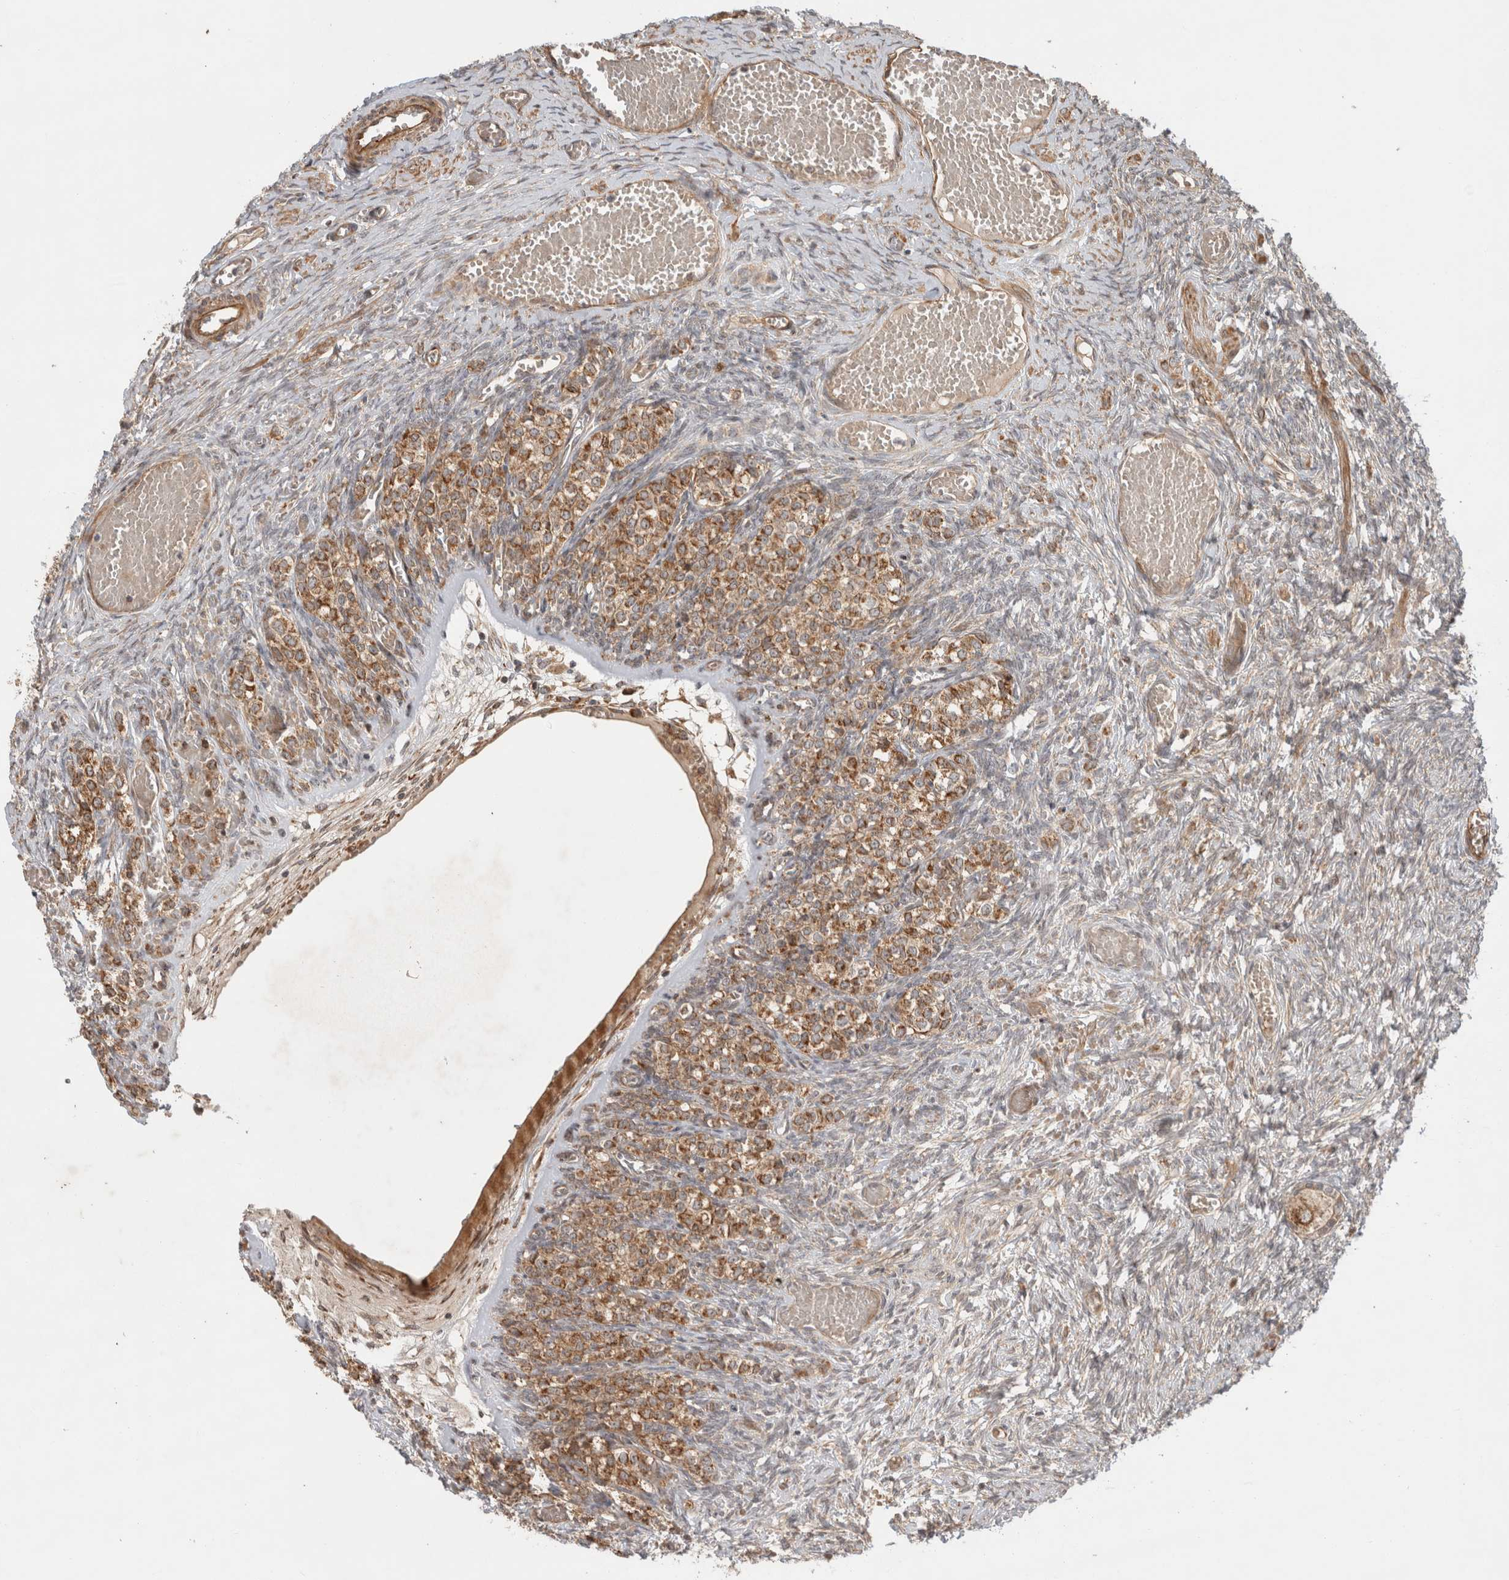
{"staining": {"intensity": "moderate", "quantity": ">75%", "location": "cytoplasmic/membranous"}, "tissue": "ovary", "cell_type": "Follicle cells", "image_type": "normal", "snomed": [{"axis": "morphology", "description": "Adenocarcinoma, NOS"}, {"axis": "topography", "description": "Endometrium"}], "caption": "Protein analysis of unremarkable ovary reveals moderate cytoplasmic/membranous staining in about >75% of follicle cells.", "gene": "TUBD1", "patient": {"sex": "female", "age": 32}}